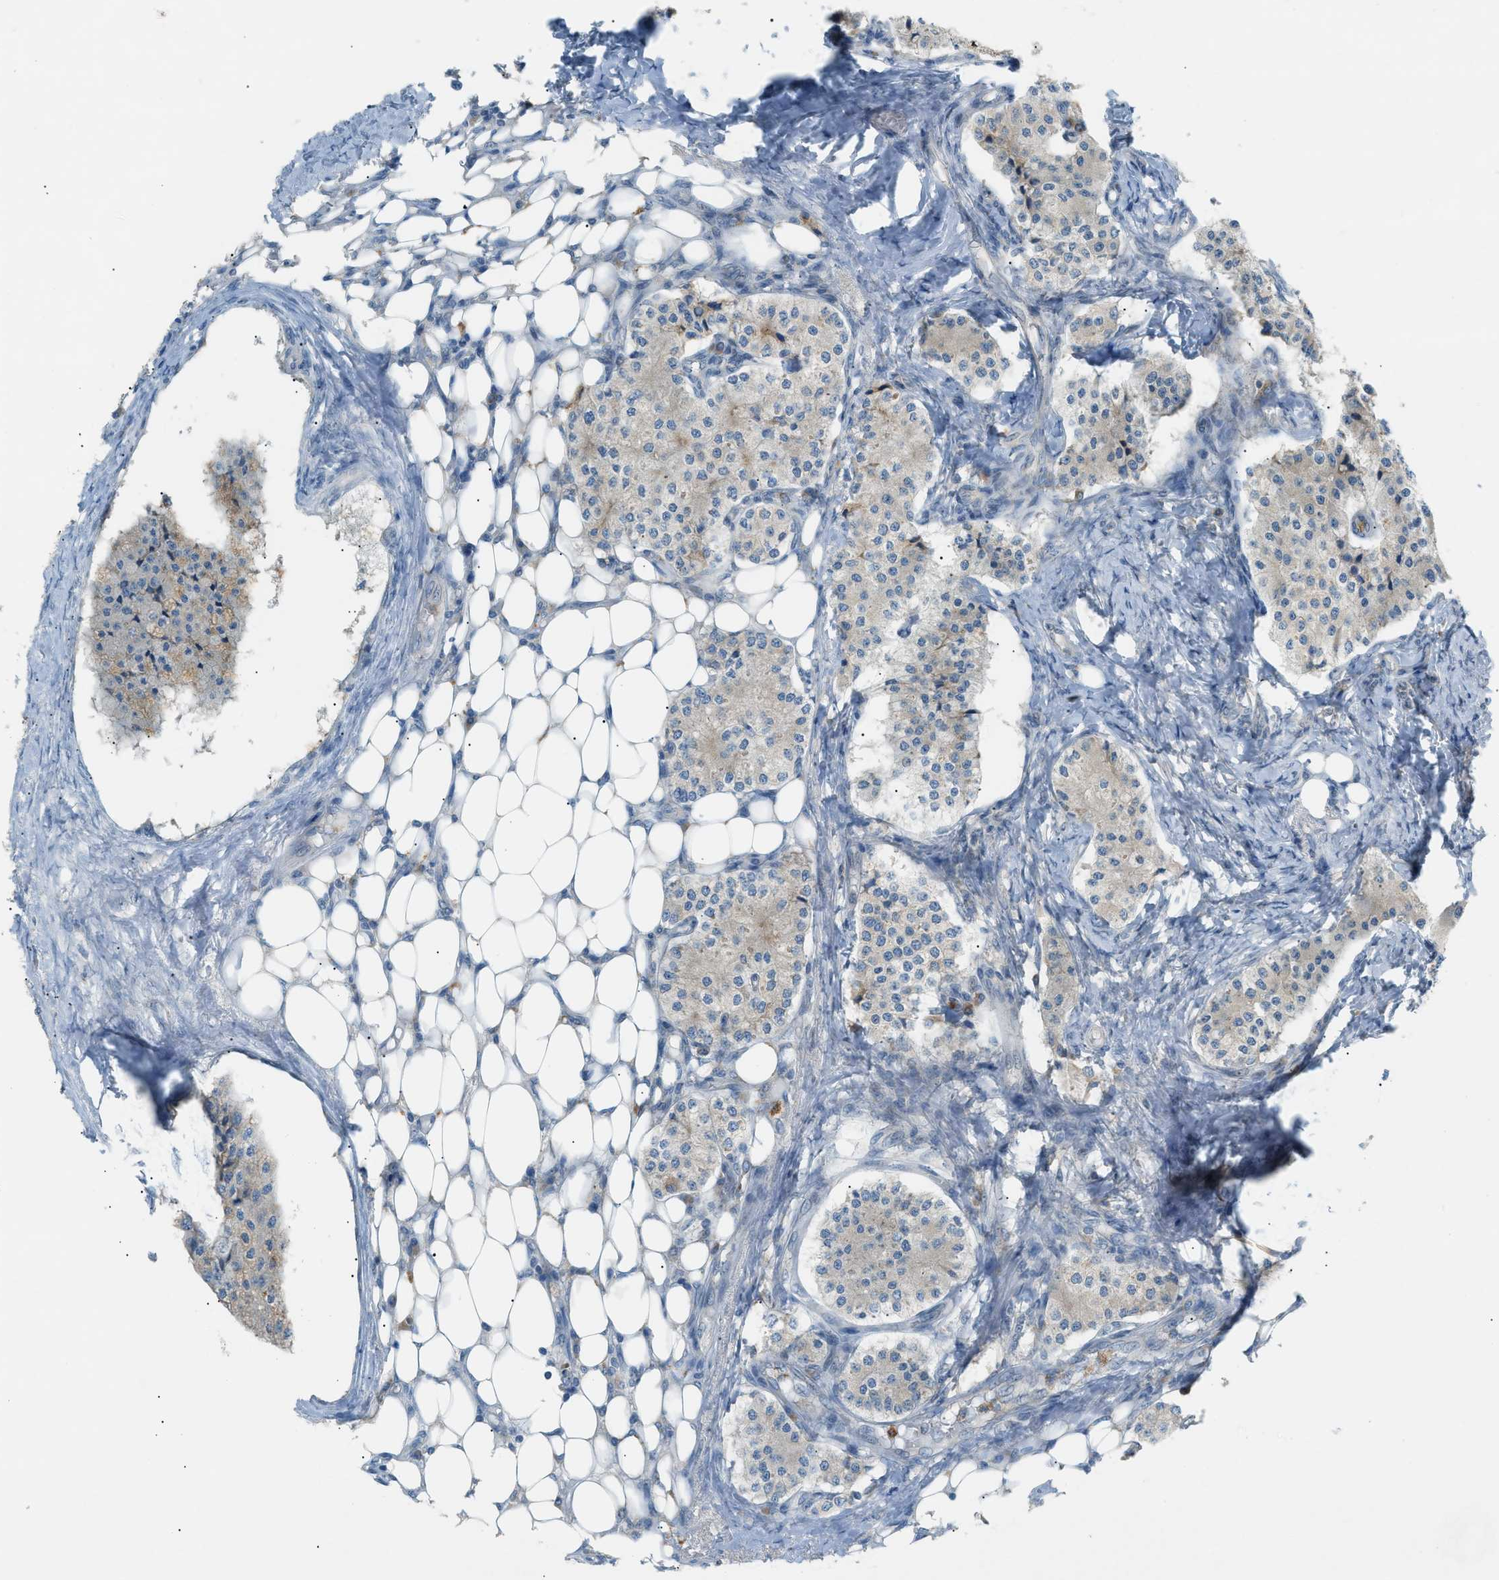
{"staining": {"intensity": "negative", "quantity": "none", "location": "none"}, "tissue": "carcinoid", "cell_type": "Tumor cells", "image_type": "cancer", "snomed": [{"axis": "morphology", "description": "Carcinoid, malignant, NOS"}, {"axis": "topography", "description": "Colon"}], "caption": "Tumor cells are negative for brown protein staining in carcinoid (malignant).", "gene": "DYRK1A", "patient": {"sex": "female", "age": 52}}